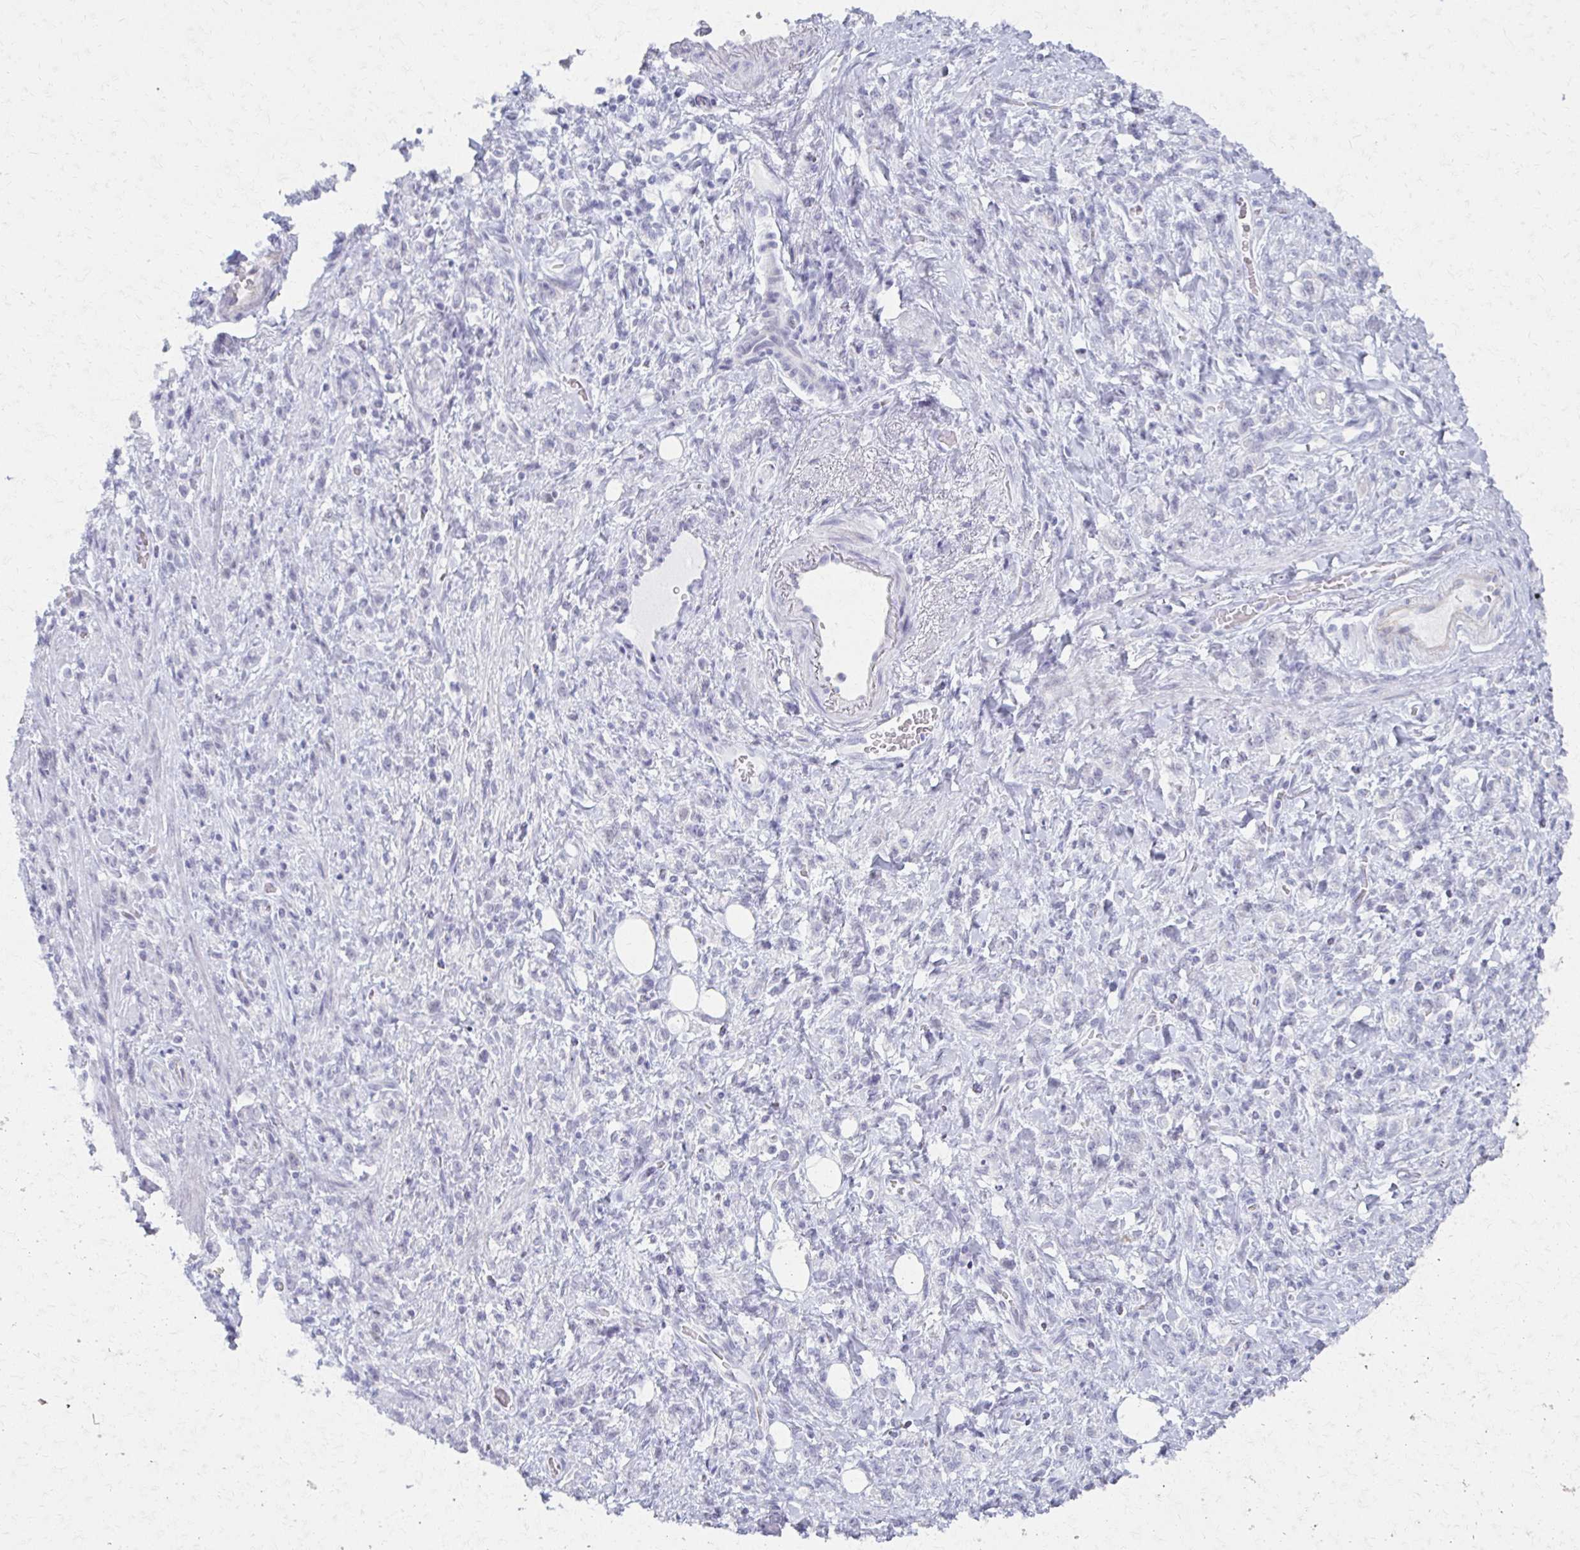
{"staining": {"intensity": "weak", "quantity": "<25%", "location": "nuclear"}, "tissue": "stomach cancer", "cell_type": "Tumor cells", "image_type": "cancer", "snomed": [{"axis": "morphology", "description": "Adenocarcinoma, NOS"}, {"axis": "topography", "description": "Stomach"}], "caption": "Immunohistochemistry histopathology image of human stomach adenocarcinoma stained for a protein (brown), which reveals no staining in tumor cells. (Stains: DAB IHC with hematoxylin counter stain, Microscopy: brightfield microscopy at high magnification).", "gene": "MORC4", "patient": {"sex": "male", "age": 77}}